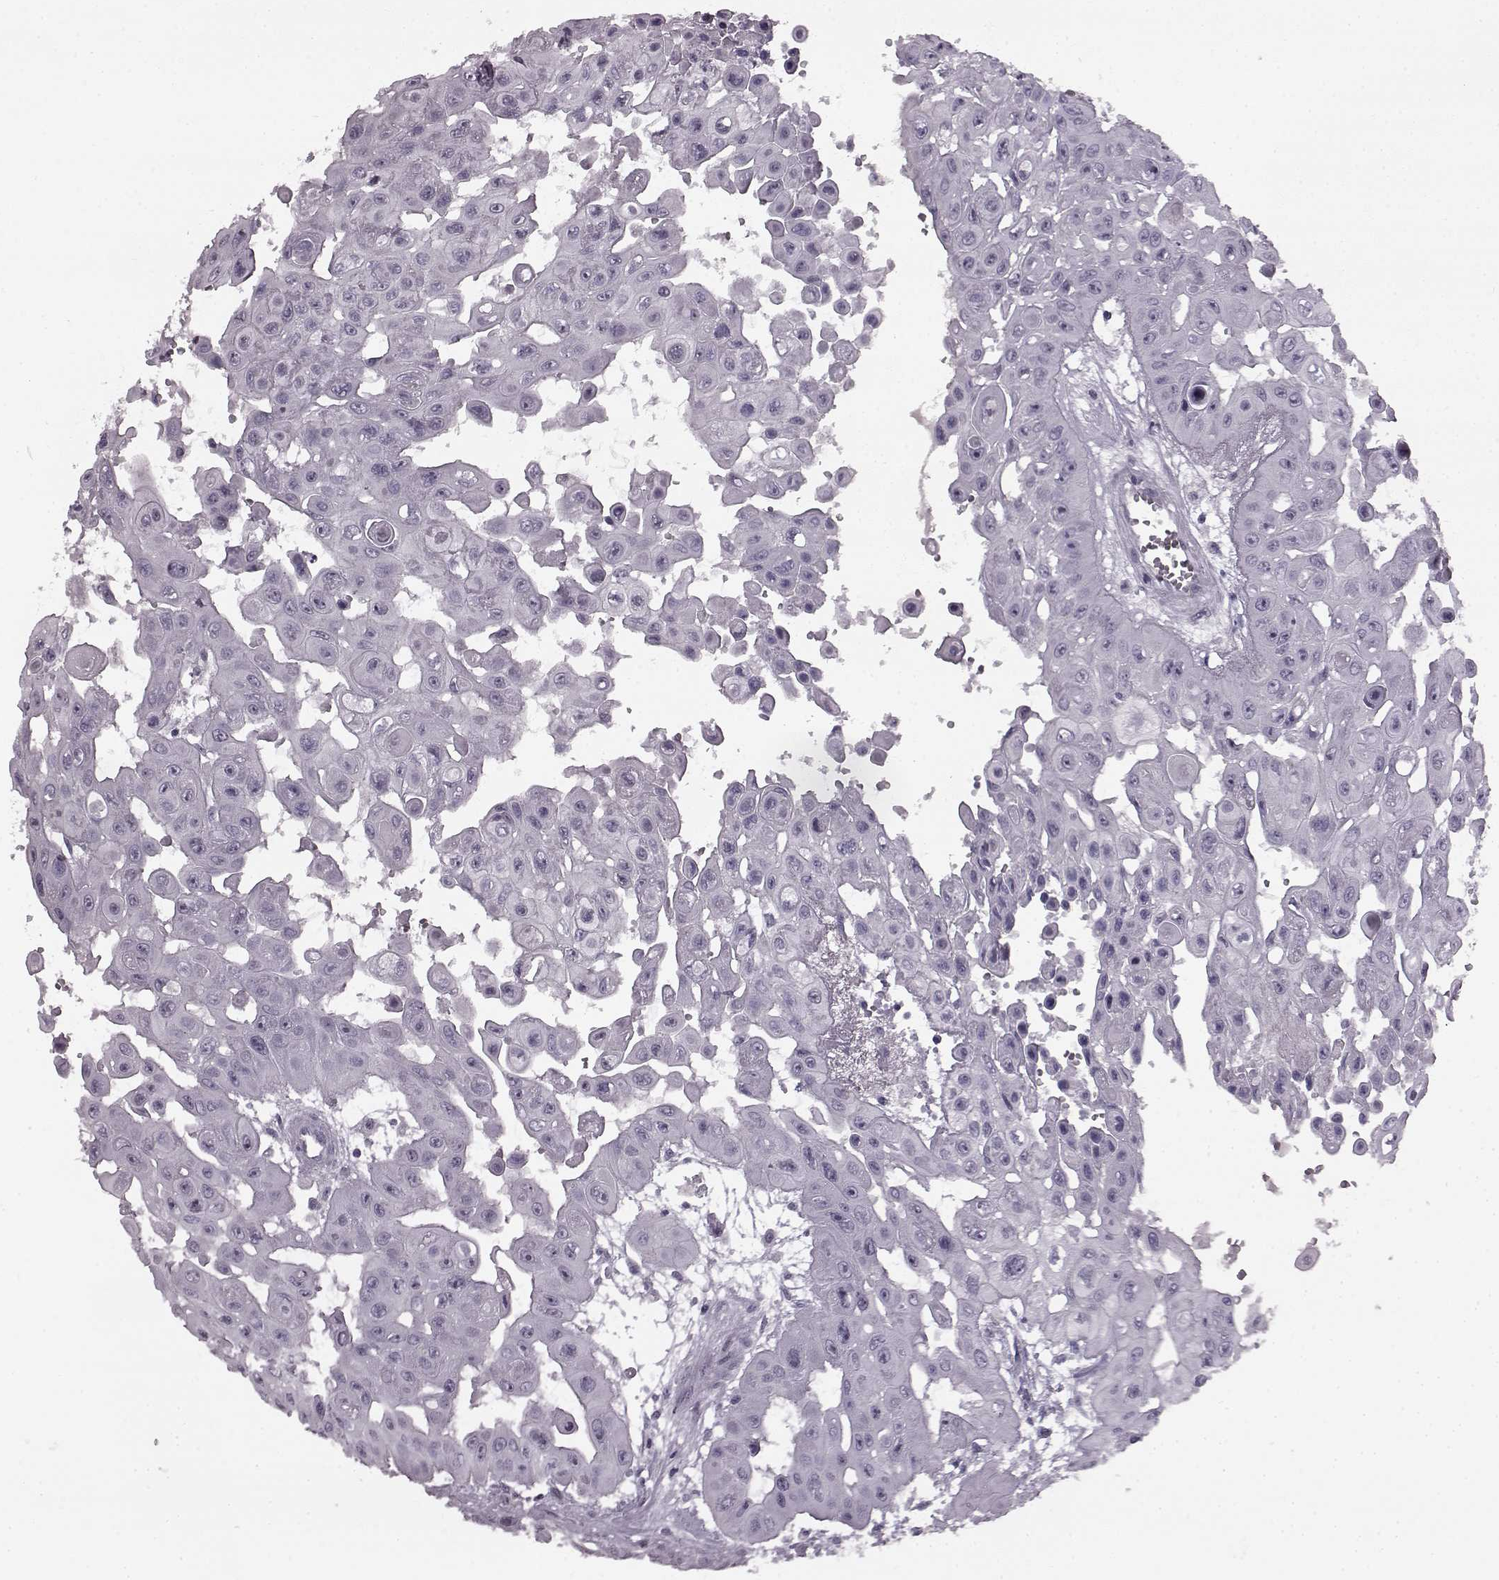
{"staining": {"intensity": "negative", "quantity": "none", "location": "none"}, "tissue": "head and neck cancer", "cell_type": "Tumor cells", "image_type": "cancer", "snomed": [{"axis": "morphology", "description": "Adenocarcinoma, NOS"}, {"axis": "topography", "description": "Head-Neck"}], "caption": "IHC micrograph of human head and neck adenocarcinoma stained for a protein (brown), which demonstrates no positivity in tumor cells.", "gene": "PRPH2", "patient": {"sex": "male", "age": 73}}